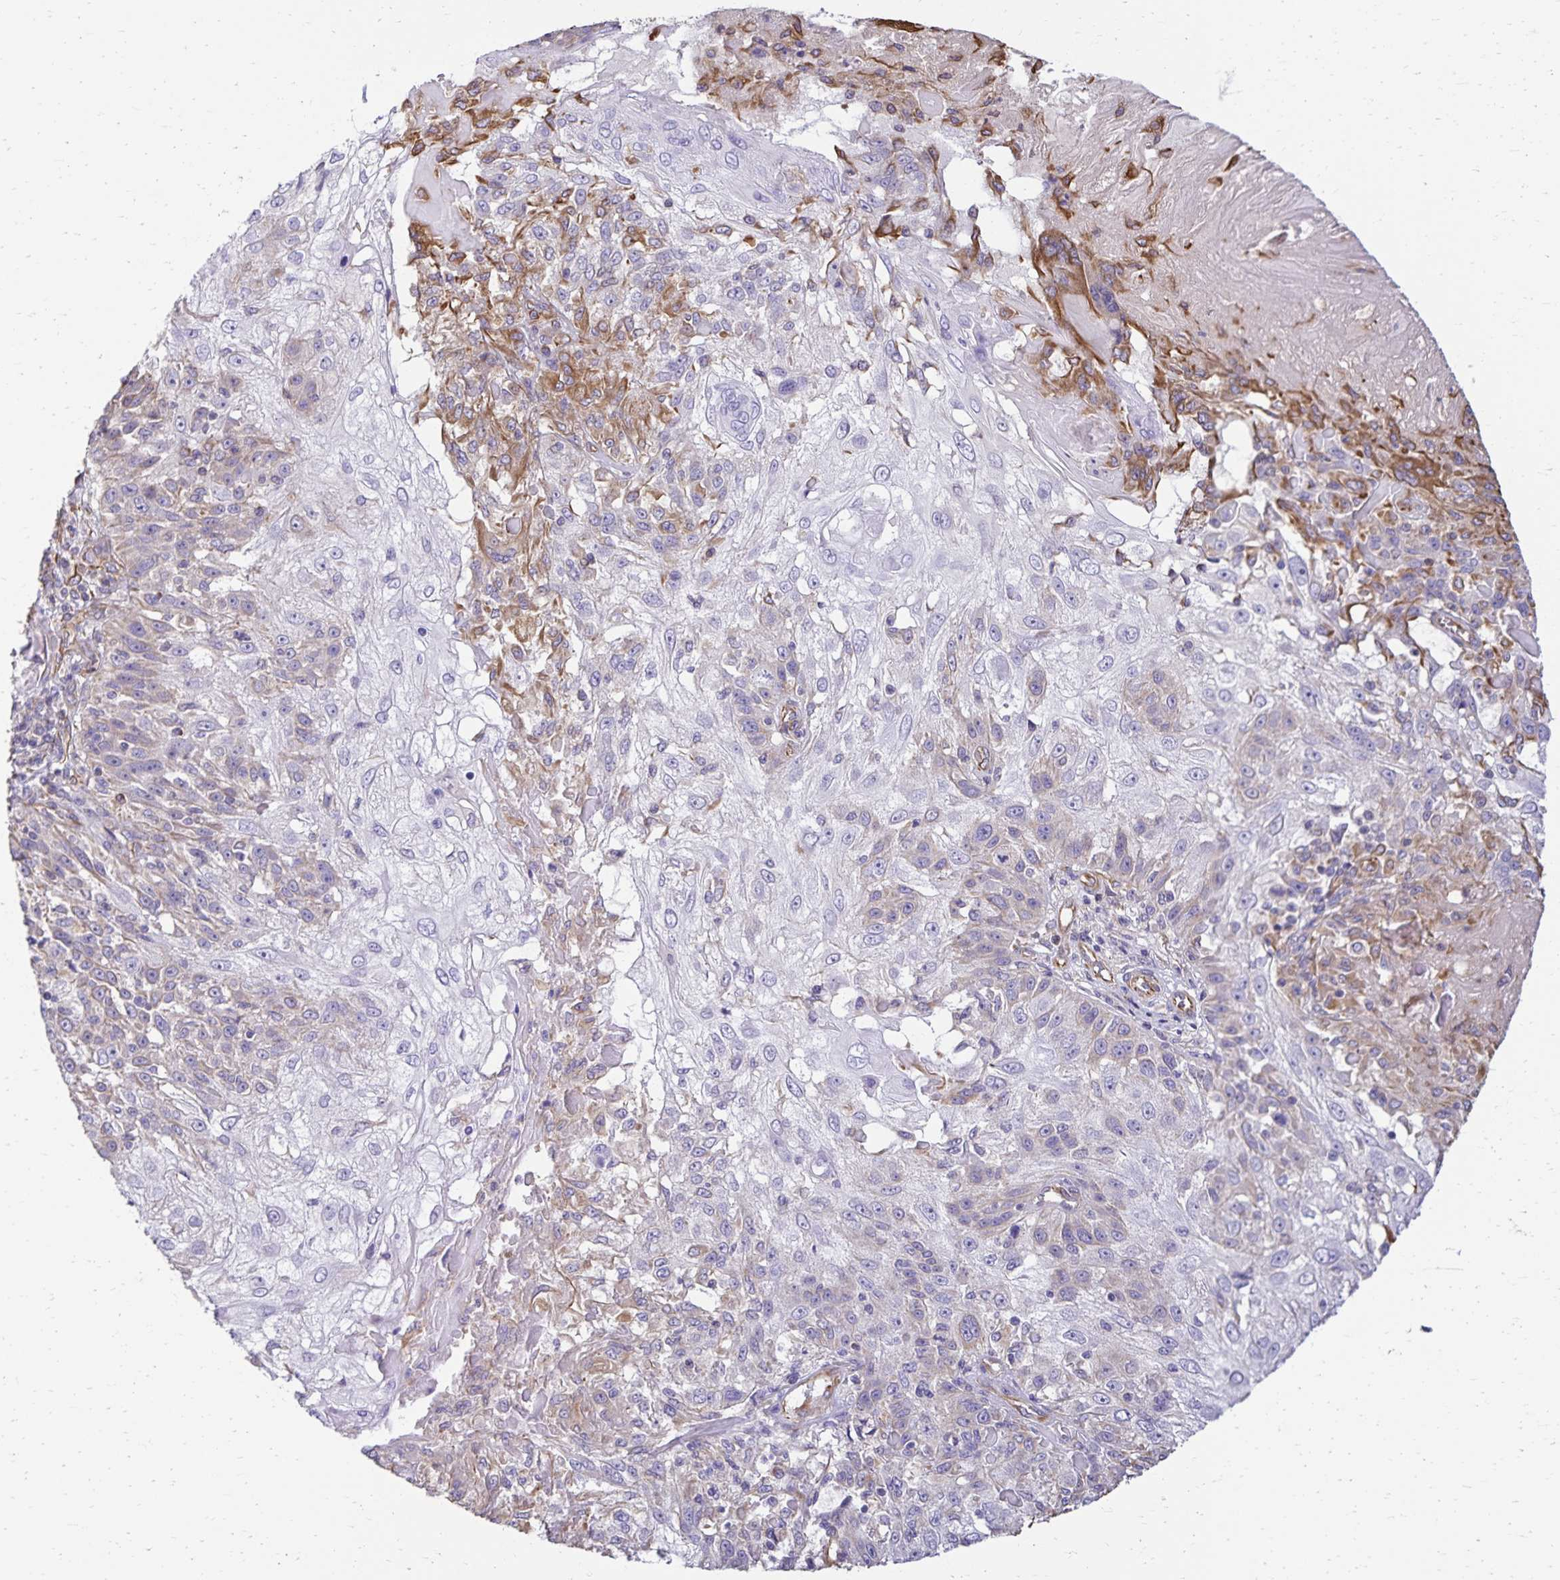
{"staining": {"intensity": "weak", "quantity": "25%-75%", "location": "cytoplasmic/membranous"}, "tissue": "skin cancer", "cell_type": "Tumor cells", "image_type": "cancer", "snomed": [{"axis": "morphology", "description": "Normal tissue, NOS"}, {"axis": "morphology", "description": "Squamous cell carcinoma, NOS"}, {"axis": "topography", "description": "Skin"}], "caption": "Skin cancer (squamous cell carcinoma) stained with IHC shows weak cytoplasmic/membranous positivity in approximately 25%-75% of tumor cells.", "gene": "TRPV6", "patient": {"sex": "female", "age": 83}}